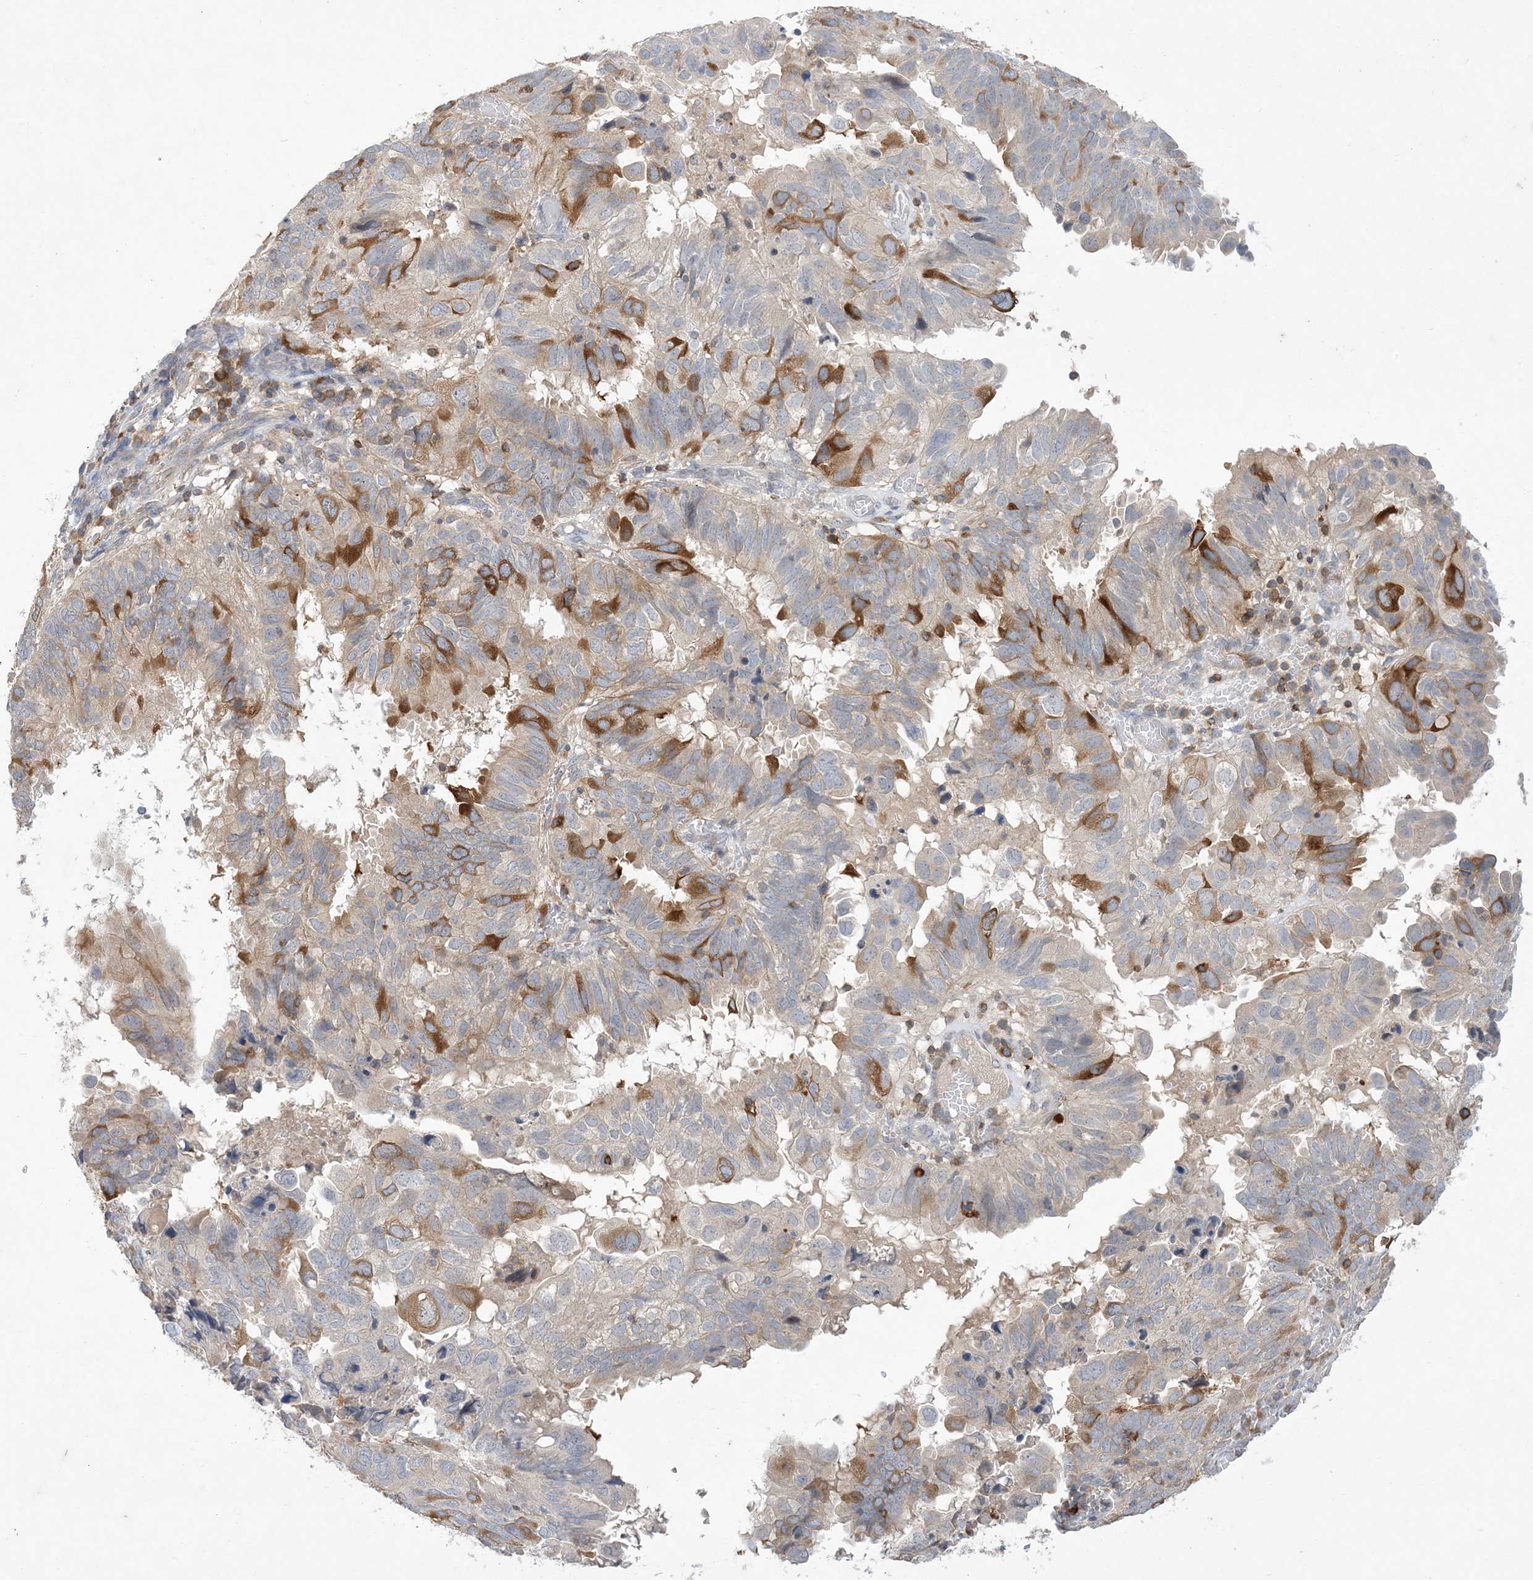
{"staining": {"intensity": "moderate", "quantity": "<25%", "location": "cytoplasmic/membranous"}, "tissue": "endometrial cancer", "cell_type": "Tumor cells", "image_type": "cancer", "snomed": [{"axis": "morphology", "description": "Adenocarcinoma, NOS"}, {"axis": "topography", "description": "Uterus"}], "caption": "This image shows endometrial cancer stained with immunohistochemistry (IHC) to label a protein in brown. The cytoplasmic/membranous of tumor cells show moderate positivity for the protein. Nuclei are counter-stained blue.", "gene": "AOC1", "patient": {"sex": "female", "age": 77}}